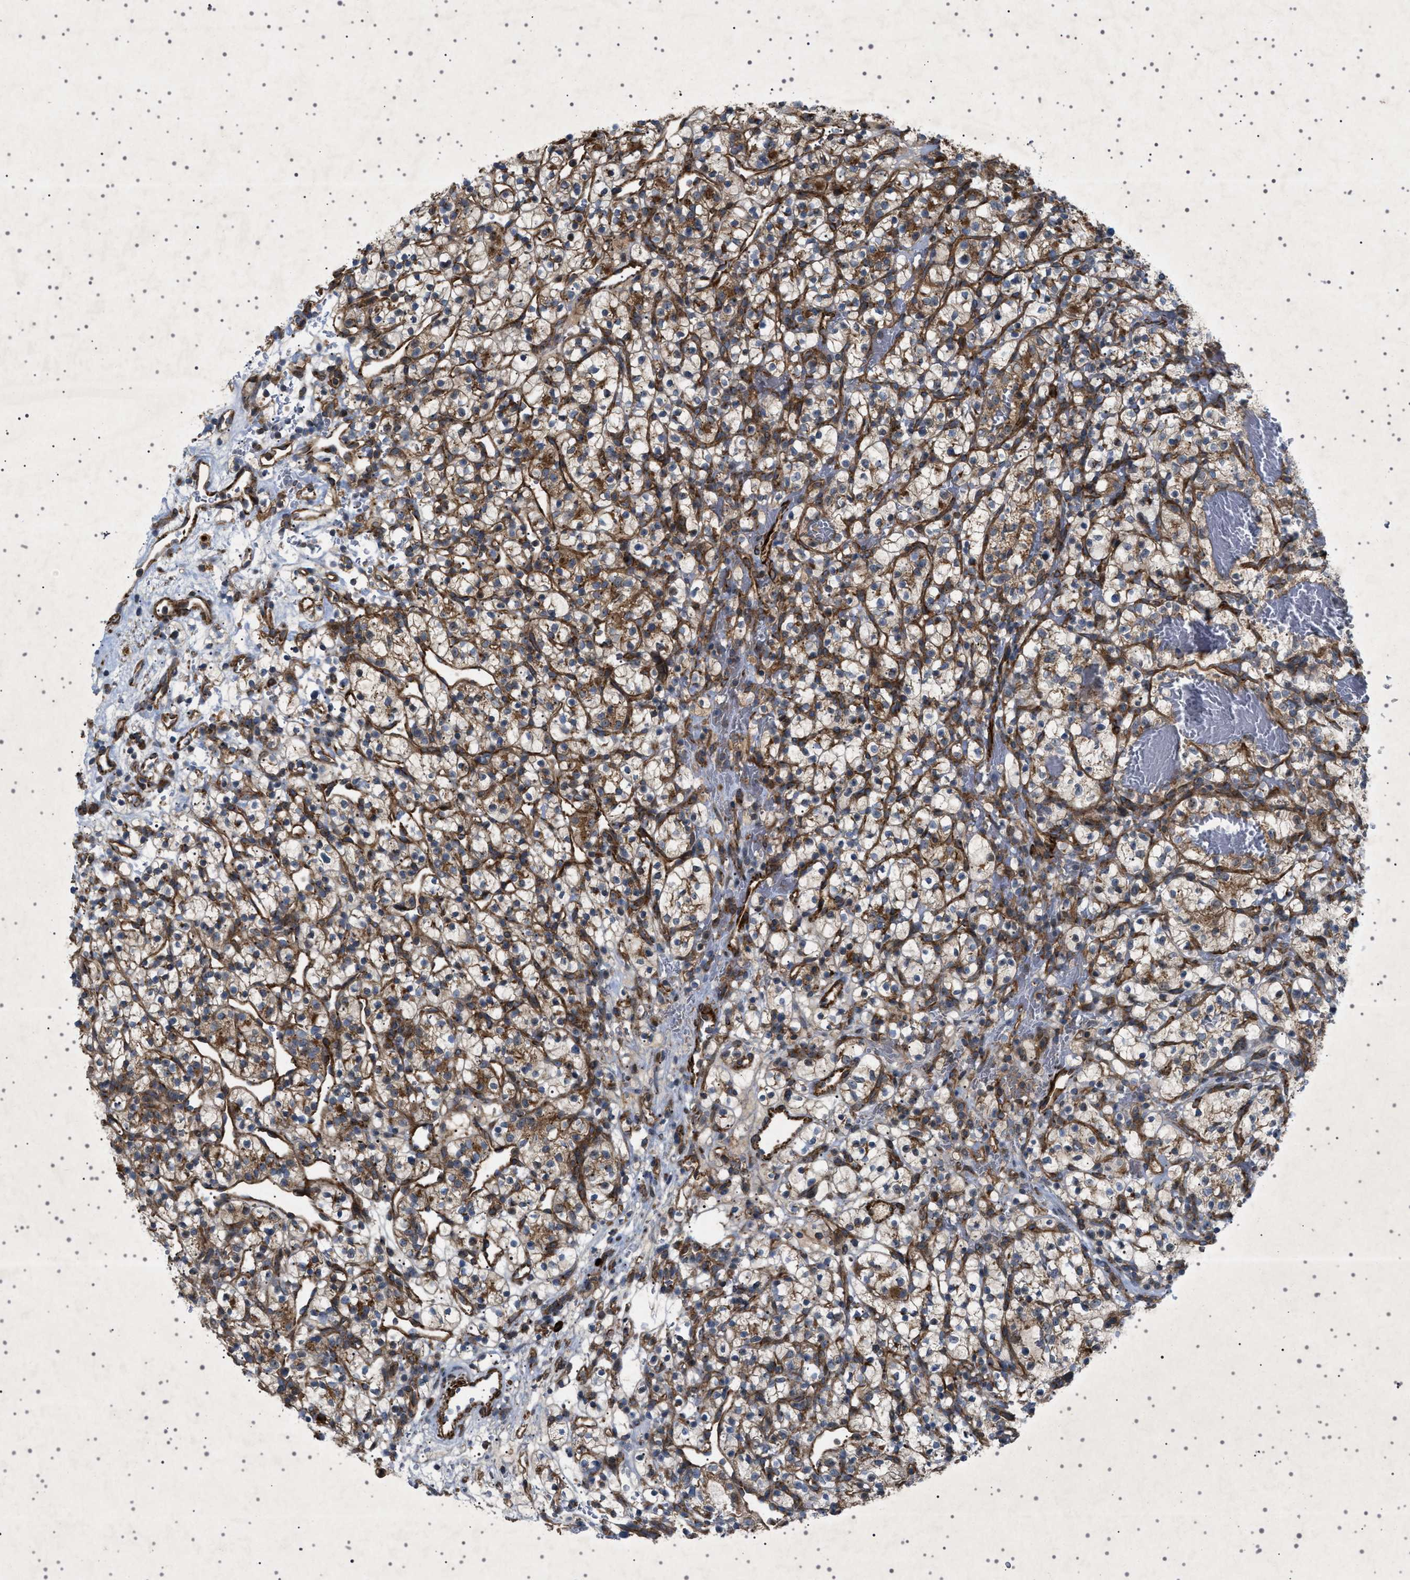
{"staining": {"intensity": "moderate", "quantity": ">75%", "location": "cytoplasmic/membranous"}, "tissue": "renal cancer", "cell_type": "Tumor cells", "image_type": "cancer", "snomed": [{"axis": "morphology", "description": "Adenocarcinoma, NOS"}, {"axis": "topography", "description": "Kidney"}], "caption": "This image shows renal cancer stained with immunohistochemistry to label a protein in brown. The cytoplasmic/membranous of tumor cells show moderate positivity for the protein. Nuclei are counter-stained blue.", "gene": "CCDC186", "patient": {"sex": "female", "age": 57}}